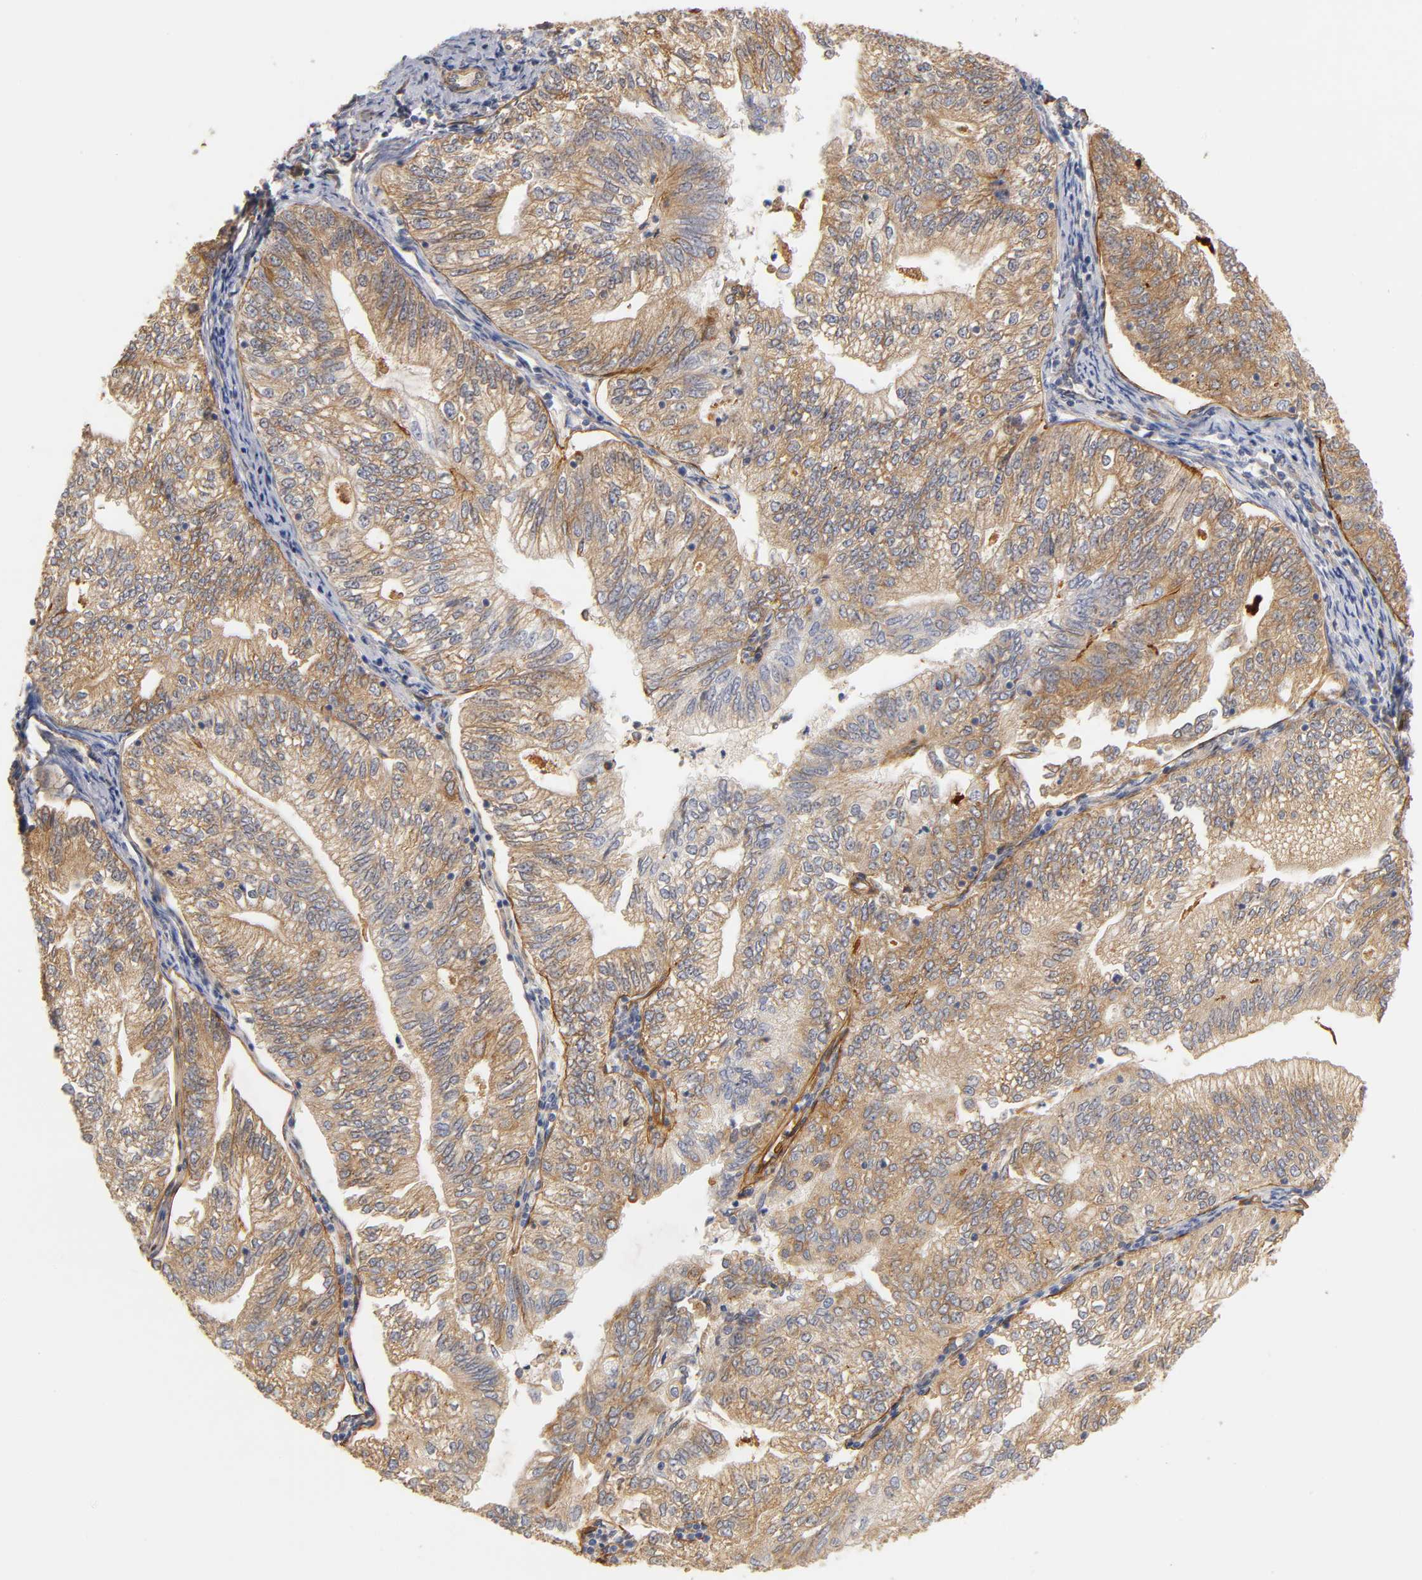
{"staining": {"intensity": "moderate", "quantity": ">75%", "location": "cytoplasmic/membranous"}, "tissue": "endometrial cancer", "cell_type": "Tumor cells", "image_type": "cancer", "snomed": [{"axis": "morphology", "description": "Adenocarcinoma, NOS"}, {"axis": "topography", "description": "Endometrium"}], "caption": "Tumor cells exhibit medium levels of moderate cytoplasmic/membranous staining in approximately >75% of cells in human adenocarcinoma (endometrial).", "gene": "LAMB1", "patient": {"sex": "female", "age": 69}}